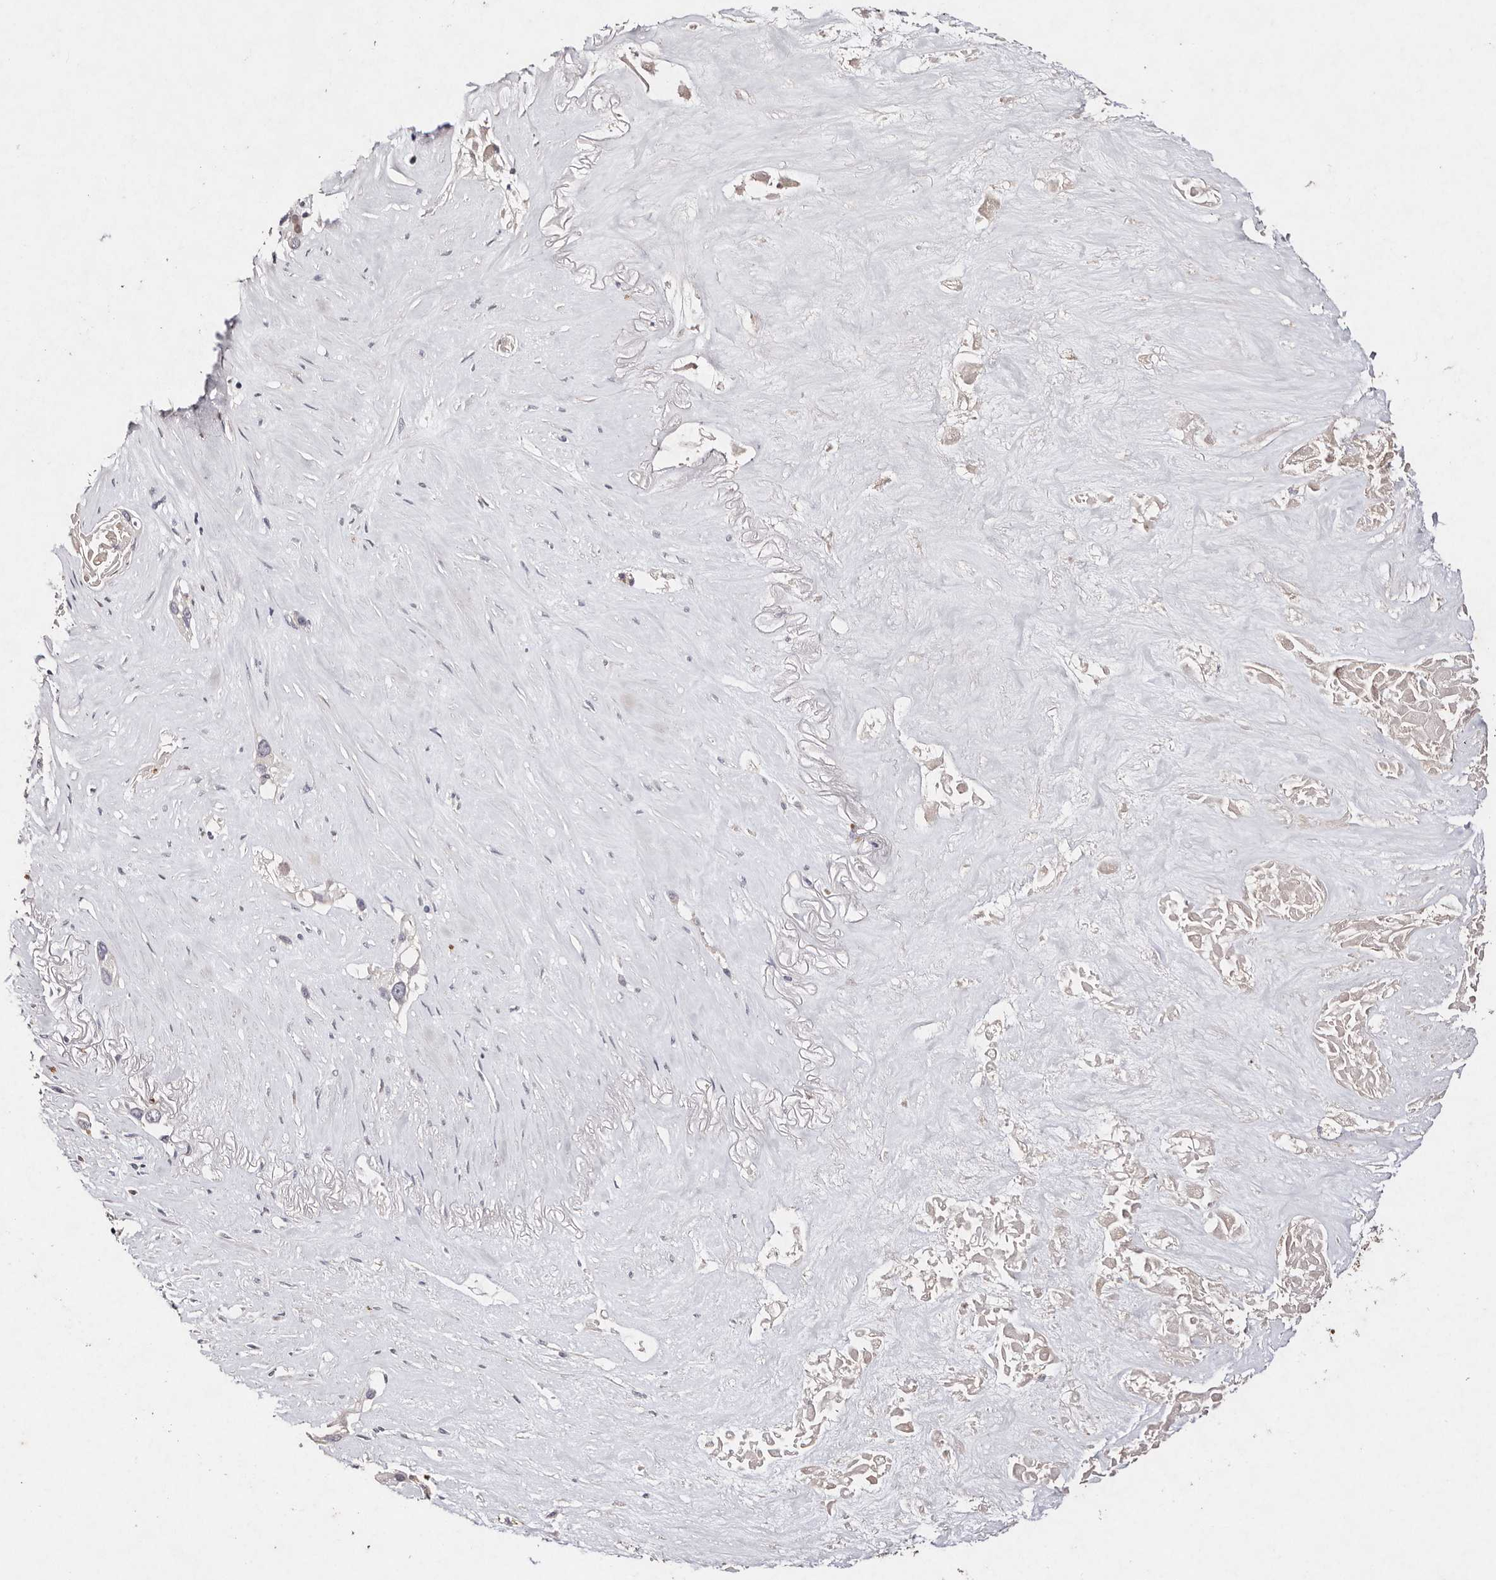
{"staining": {"intensity": "negative", "quantity": "none", "location": "none"}, "tissue": "pancreatic cancer", "cell_type": "Tumor cells", "image_type": "cancer", "snomed": [{"axis": "morphology", "description": "Adenocarcinoma, NOS"}, {"axis": "topography", "description": "Pancreas"}], "caption": "Pancreatic cancer (adenocarcinoma) was stained to show a protein in brown. There is no significant staining in tumor cells.", "gene": "TSC2", "patient": {"sex": "female", "age": 60}}